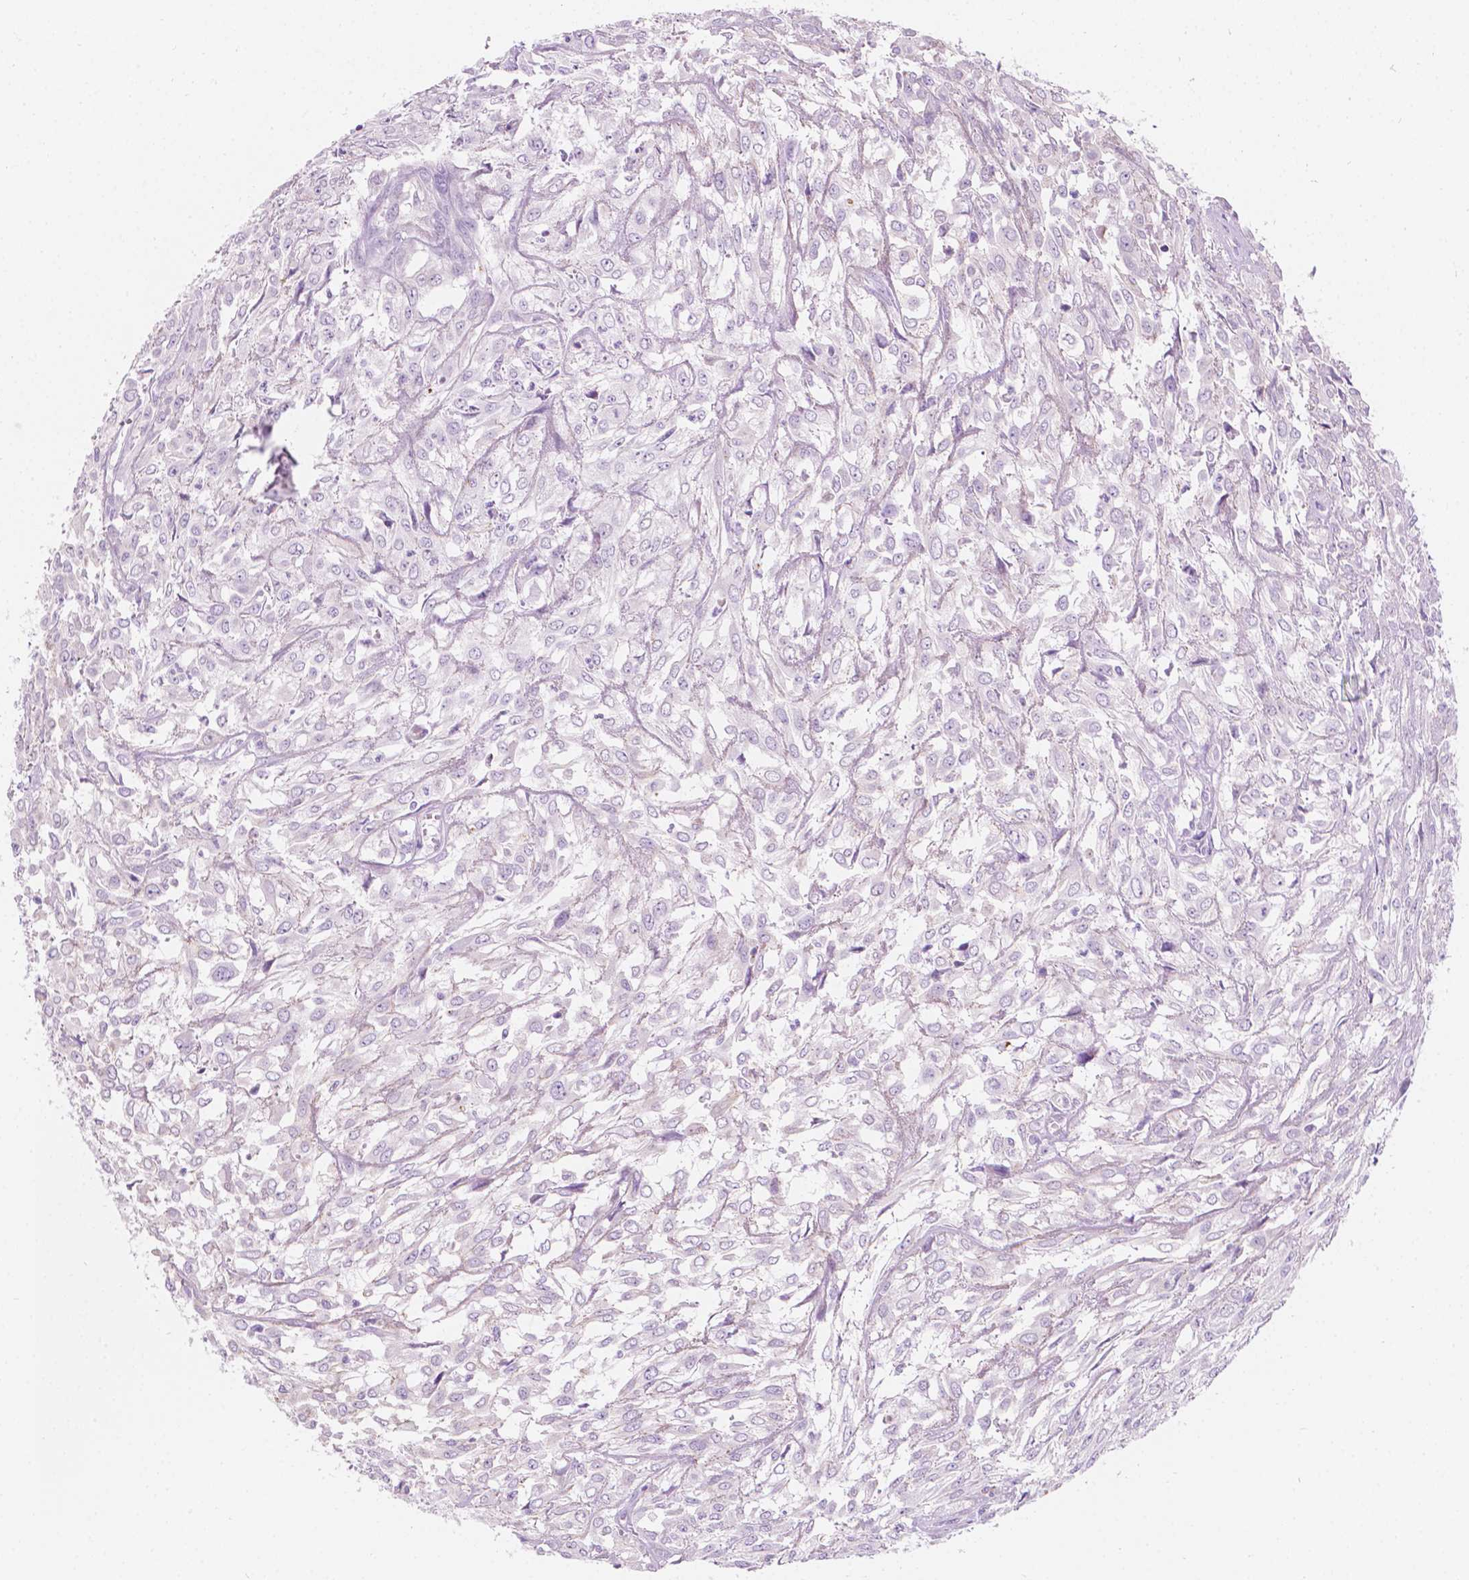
{"staining": {"intensity": "negative", "quantity": "none", "location": "none"}, "tissue": "urothelial cancer", "cell_type": "Tumor cells", "image_type": "cancer", "snomed": [{"axis": "morphology", "description": "Urothelial carcinoma, High grade"}, {"axis": "topography", "description": "Urinary bladder"}], "caption": "Immunohistochemistry of human urothelial carcinoma (high-grade) exhibits no positivity in tumor cells. (DAB (3,3'-diaminobenzidine) IHC visualized using brightfield microscopy, high magnification).", "gene": "NOS1AP", "patient": {"sex": "male", "age": 67}}